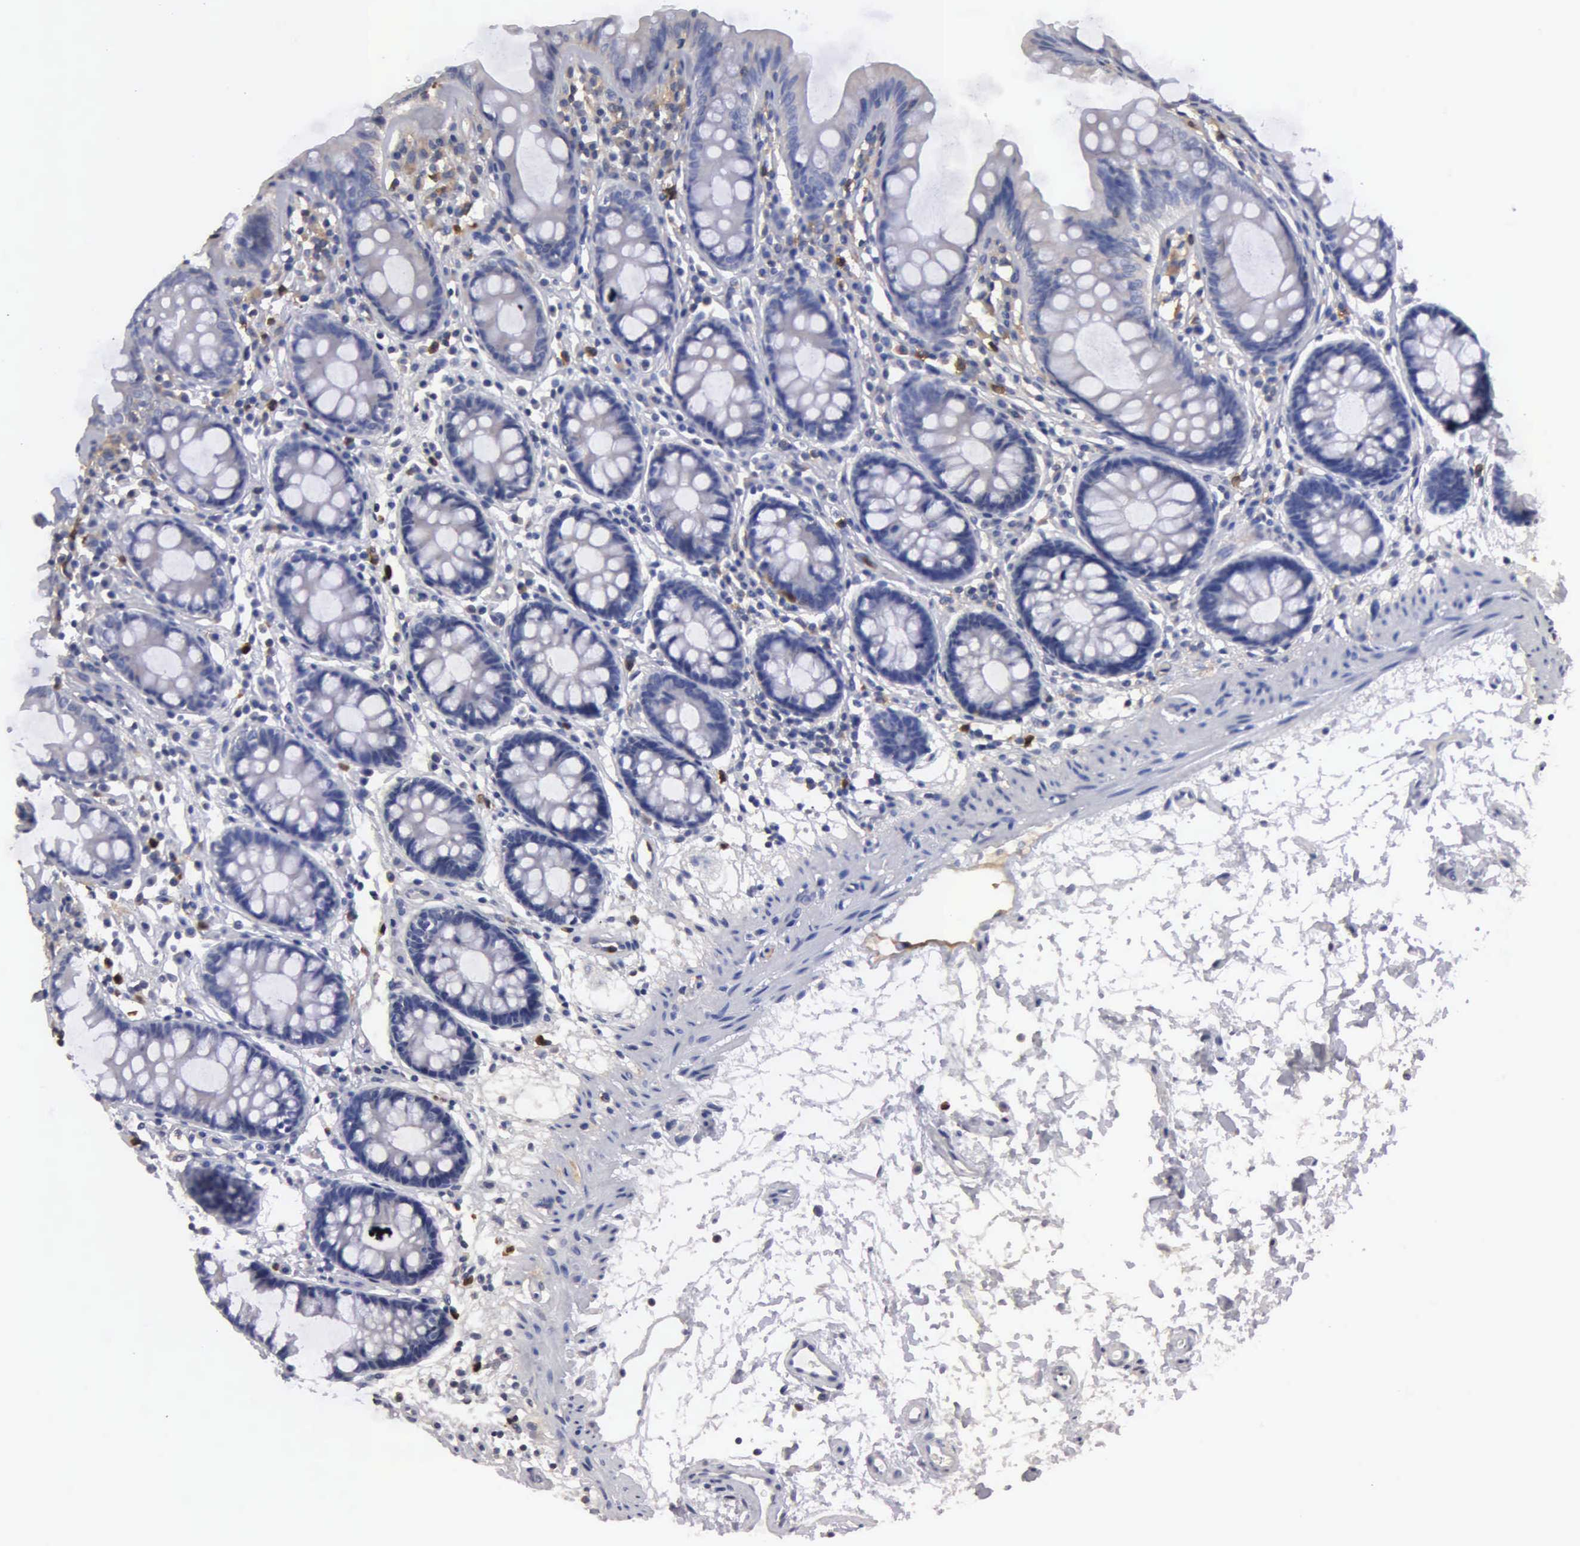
{"staining": {"intensity": "negative", "quantity": "none", "location": "none"}, "tissue": "colon", "cell_type": "Endothelial cells", "image_type": "normal", "snomed": [{"axis": "morphology", "description": "Normal tissue, NOS"}, {"axis": "topography", "description": "Colon"}], "caption": "This is an immunohistochemistry micrograph of unremarkable colon. There is no staining in endothelial cells.", "gene": "G6PD", "patient": {"sex": "female", "age": 52}}